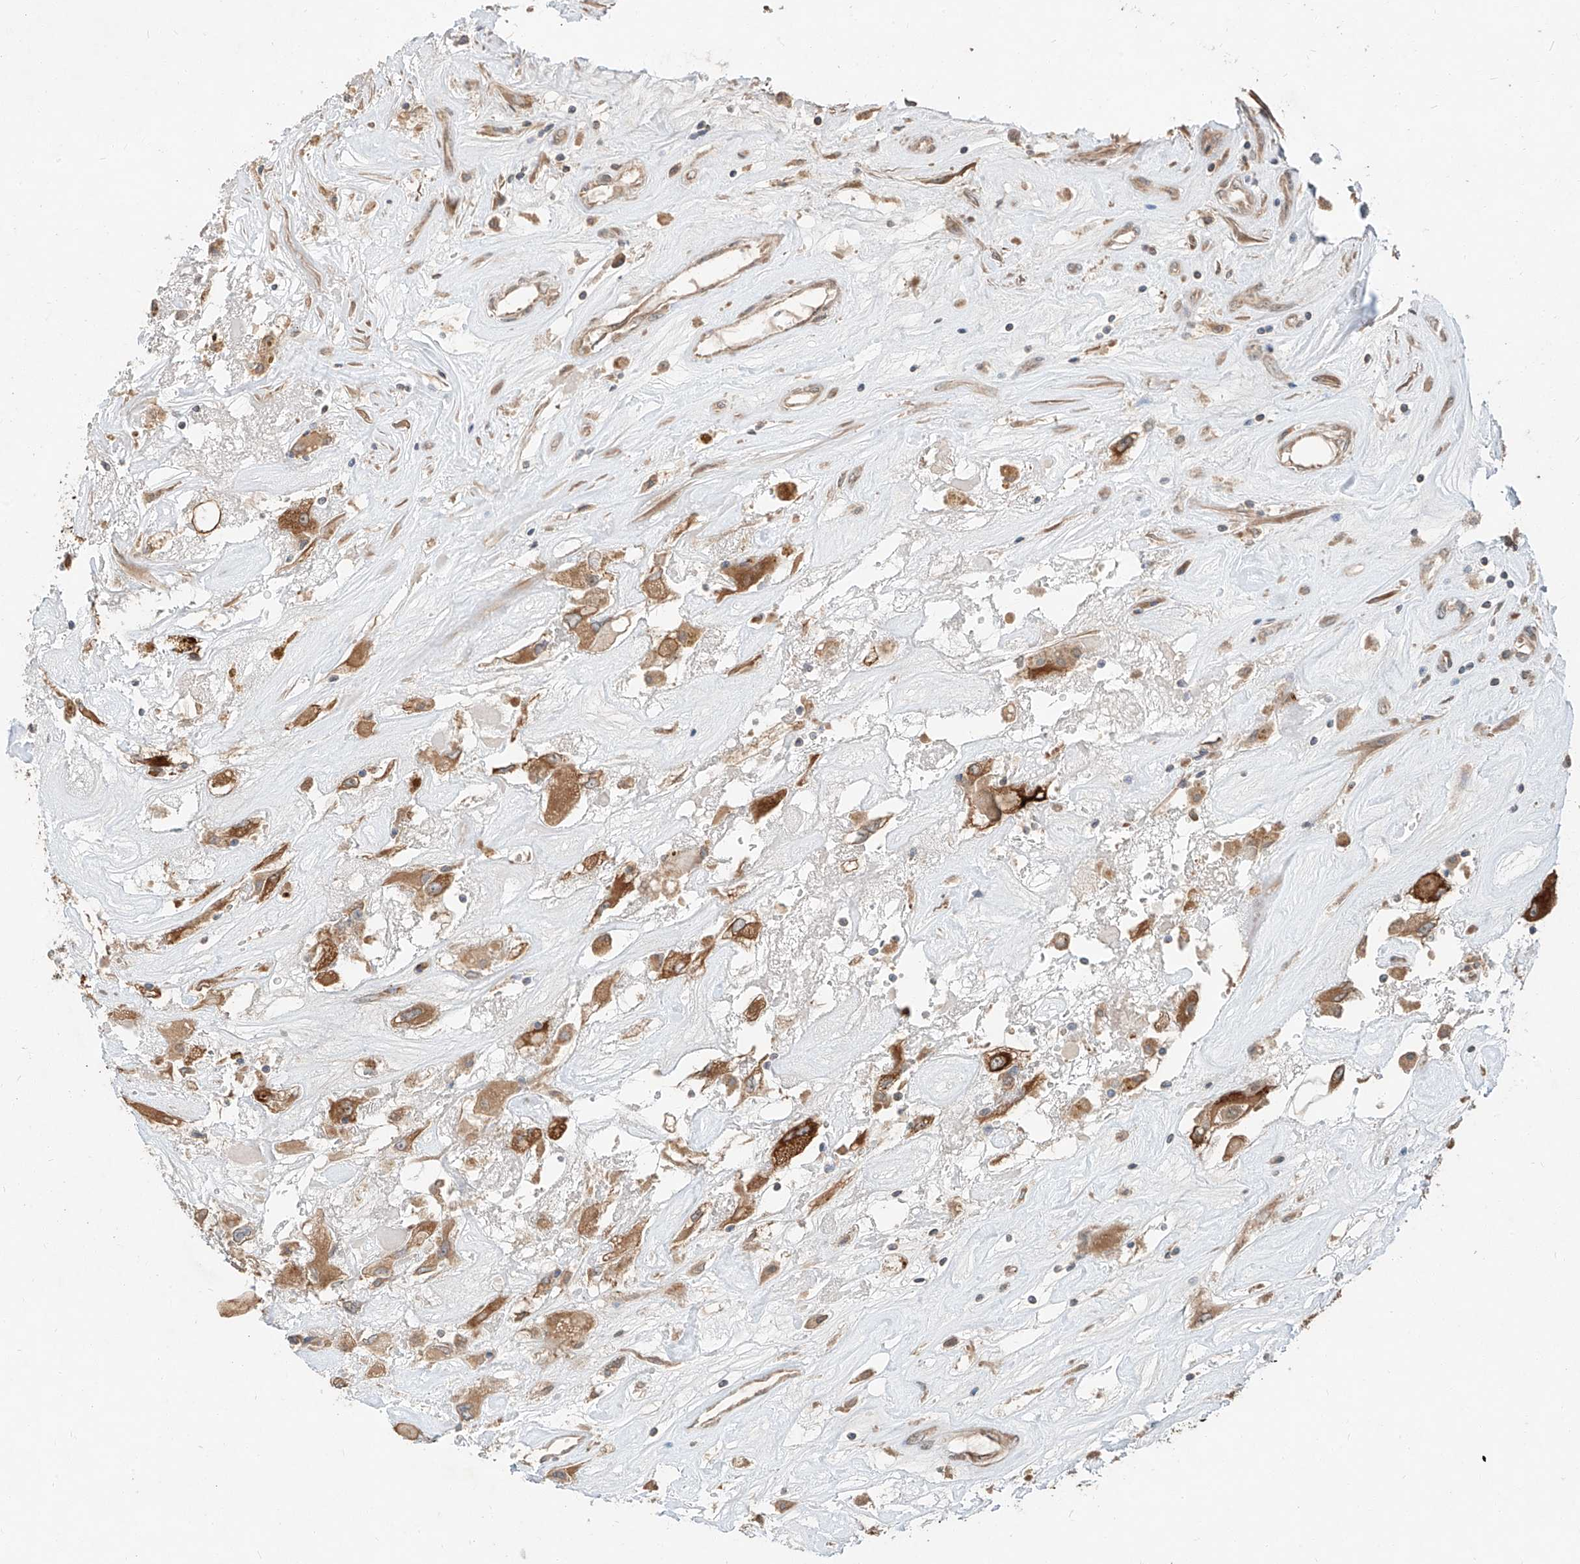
{"staining": {"intensity": "moderate", "quantity": ">75%", "location": "cytoplasmic/membranous"}, "tissue": "renal cancer", "cell_type": "Tumor cells", "image_type": "cancer", "snomed": [{"axis": "morphology", "description": "Adenocarcinoma, NOS"}, {"axis": "topography", "description": "Kidney"}], "caption": "Tumor cells demonstrate medium levels of moderate cytoplasmic/membranous staining in about >75% of cells in renal cancer (adenocarcinoma).", "gene": "STX19", "patient": {"sex": "female", "age": 52}}